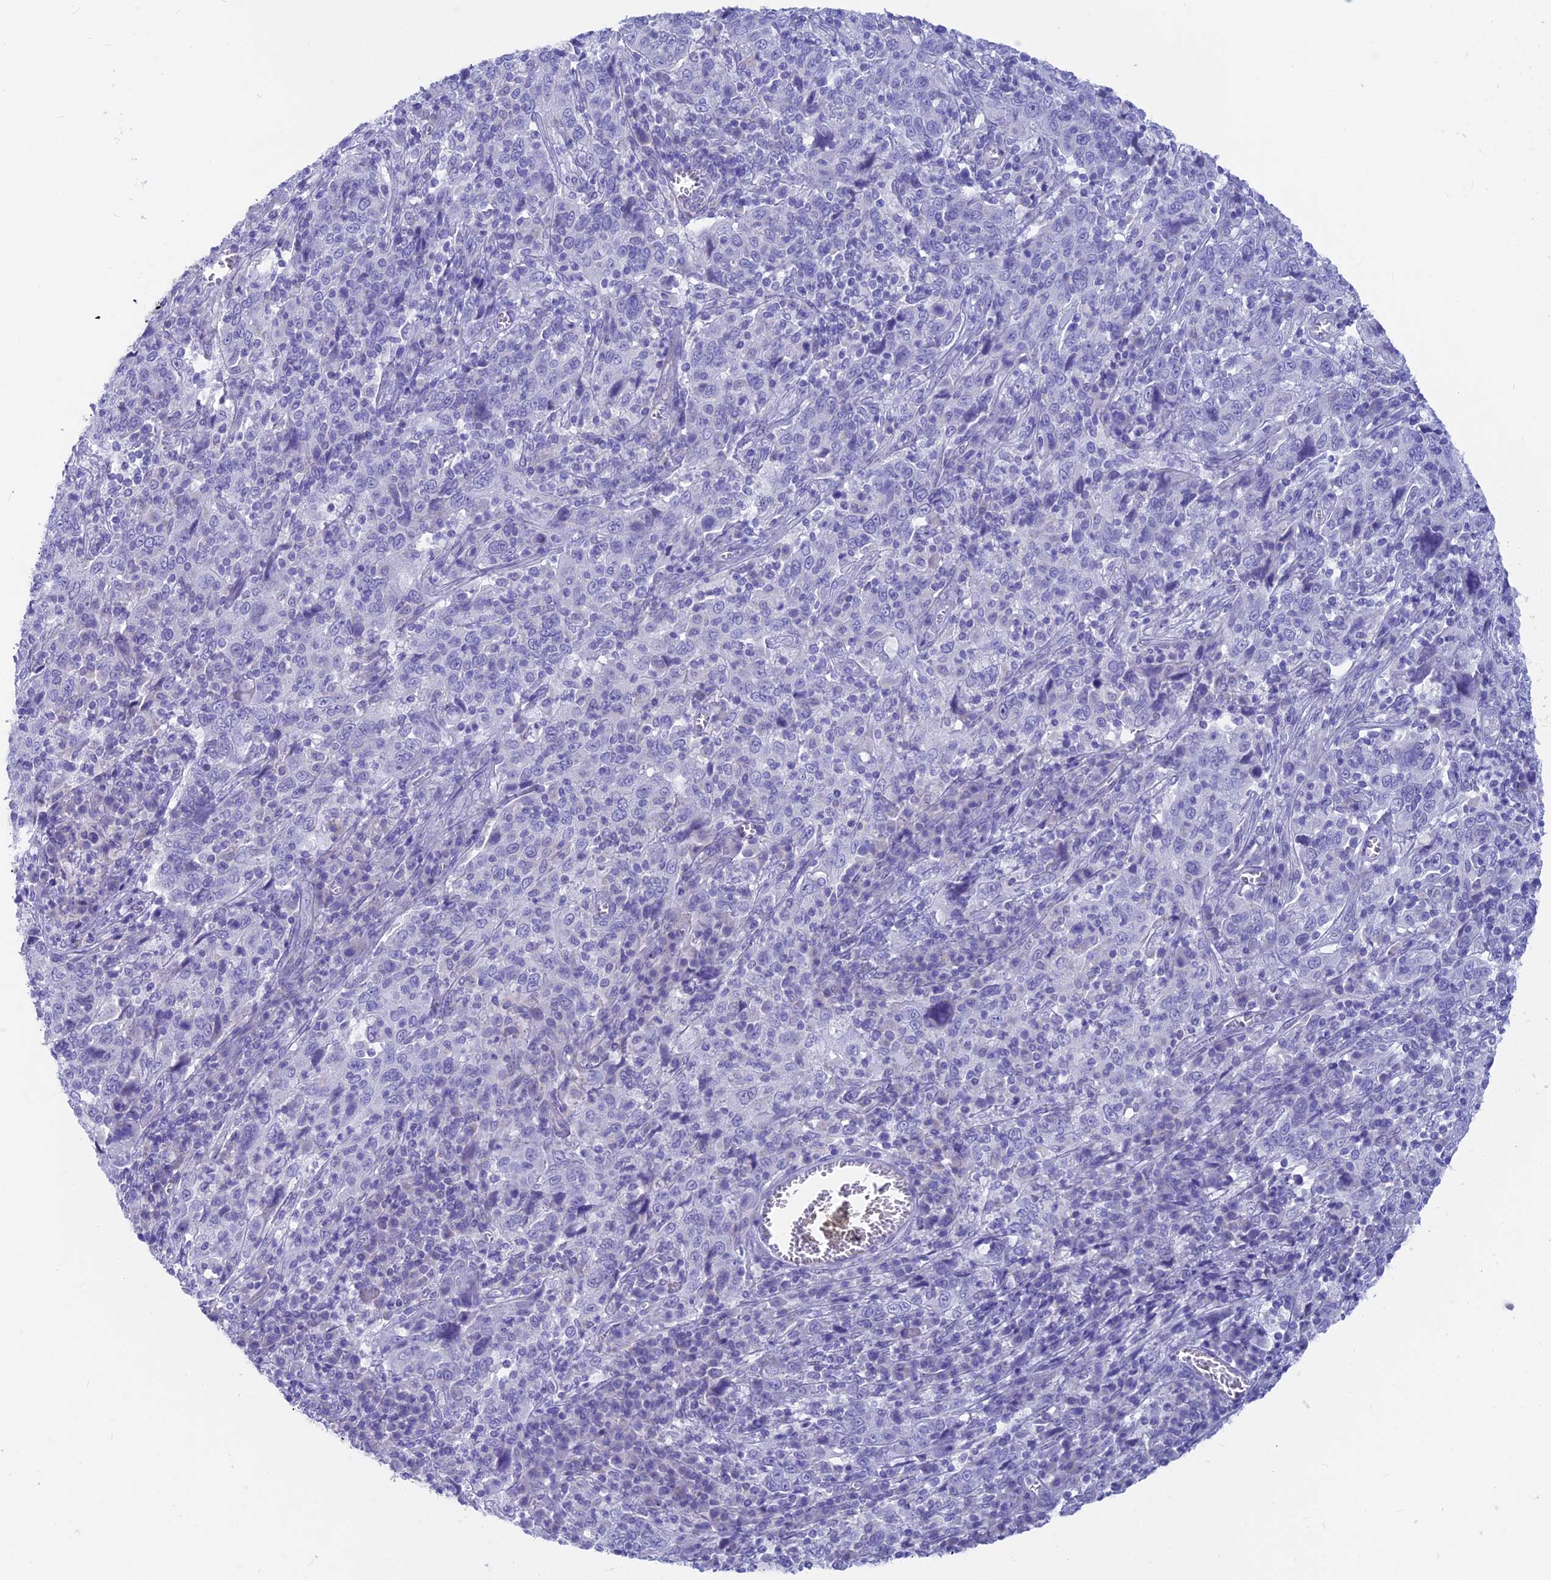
{"staining": {"intensity": "negative", "quantity": "none", "location": "none"}, "tissue": "cervical cancer", "cell_type": "Tumor cells", "image_type": "cancer", "snomed": [{"axis": "morphology", "description": "Squamous cell carcinoma, NOS"}, {"axis": "topography", "description": "Cervix"}], "caption": "IHC photomicrograph of neoplastic tissue: human cervical squamous cell carcinoma stained with DAB shows no significant protein expression in tumor cells.", "gene": "GNGT2", "patient": {"sex": "female", "age": 46}}